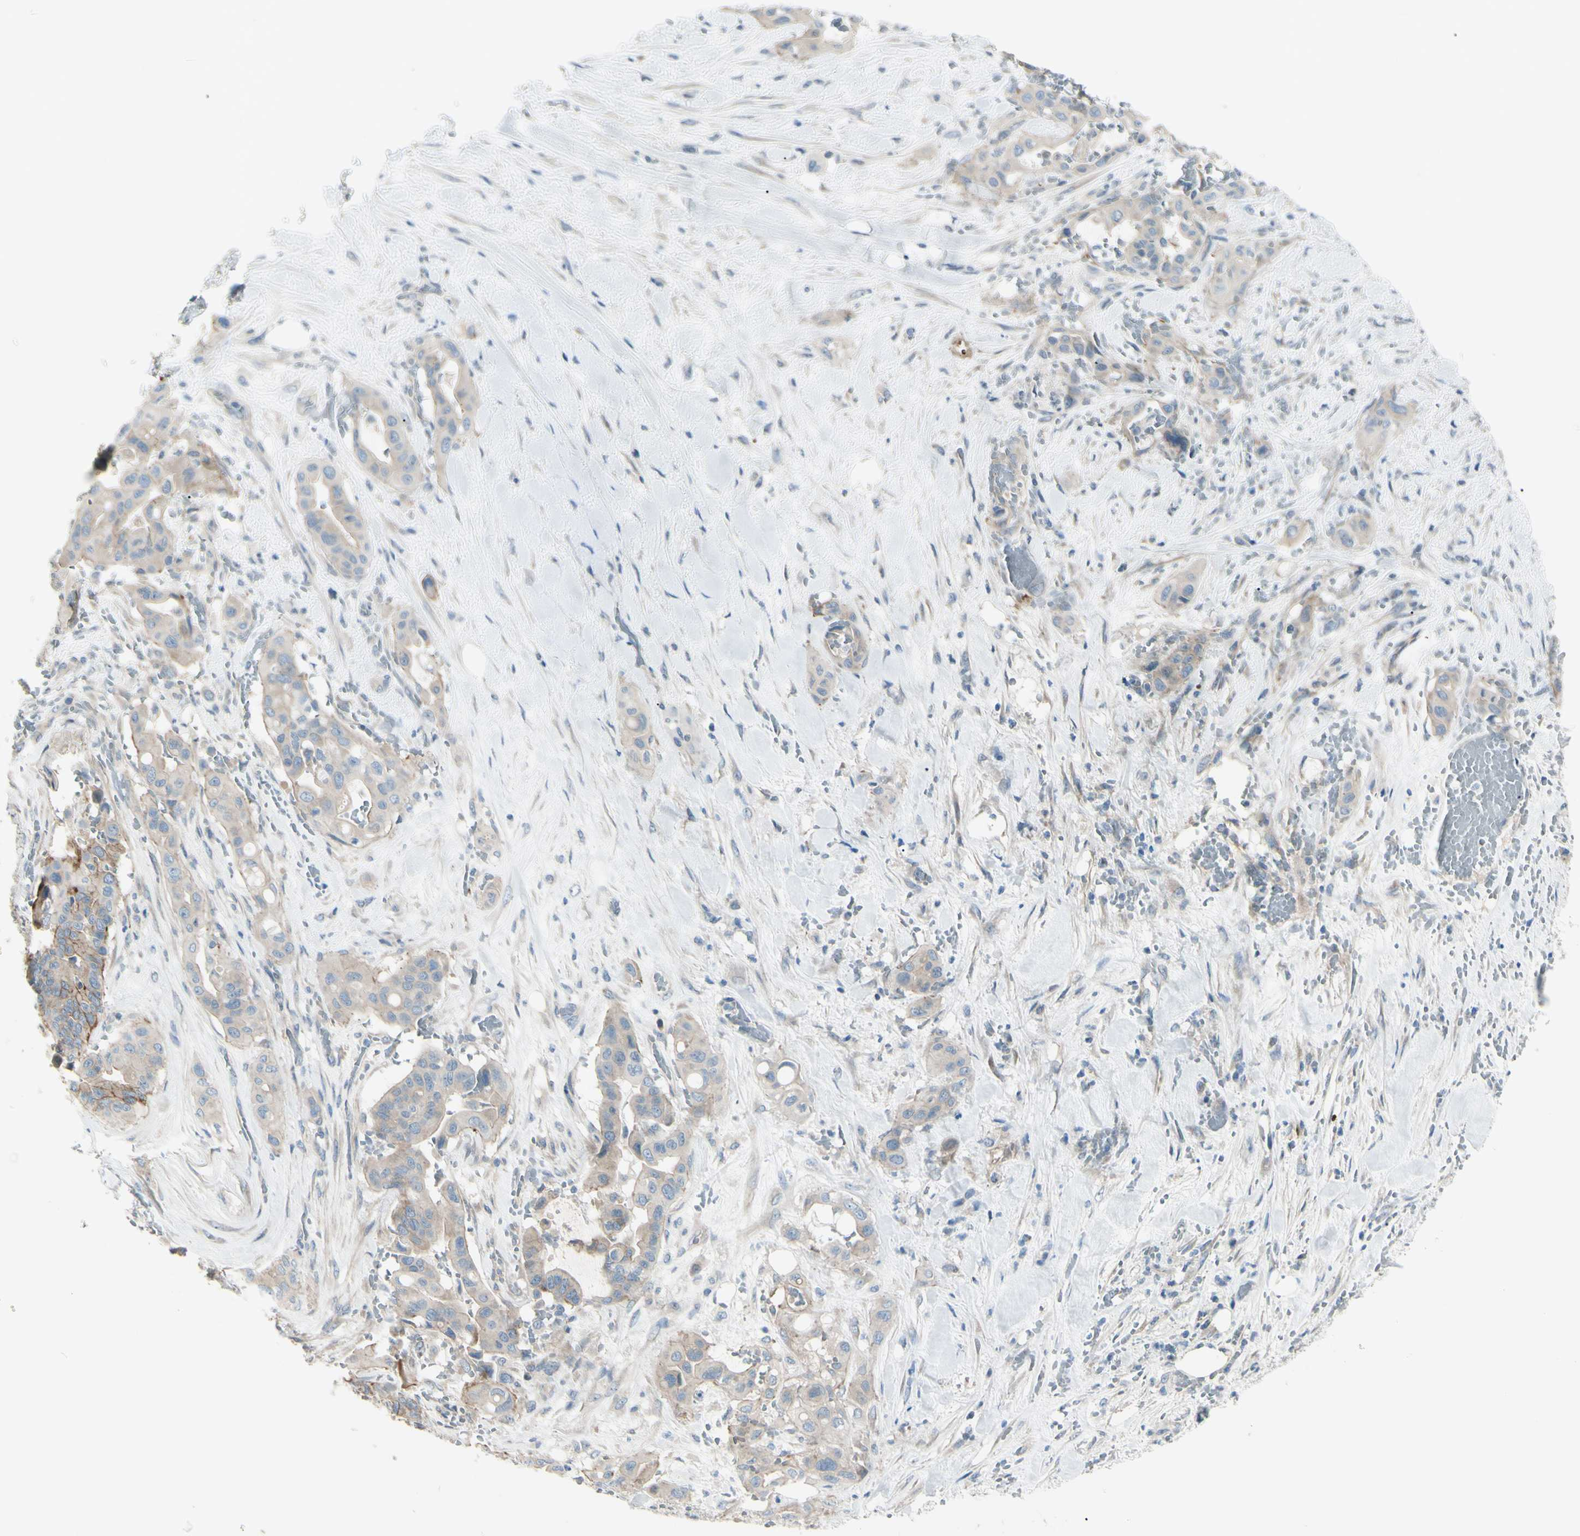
{"staining": {"intensity": "weak", "quantity": ">75%", "location": "cytoplasmic/membranous"}, "tissue": "liver cancer", "cell_type": "Tumor cells", "image_type": "cancer", "snomed": [{"axis": "morphology", "description": "Cholangiocarcinoma"}, {"axis": "topography", "description": "Liver"}], "caption": "Immunohistochemical staining of human cholangiocarcinoma (liver) exhibits weak cytoplasmic/membranous protein staining in approximately >75% of tumor cells.", "gene": "LRRK1", "patient": {"sex": "female", "age": 61}}